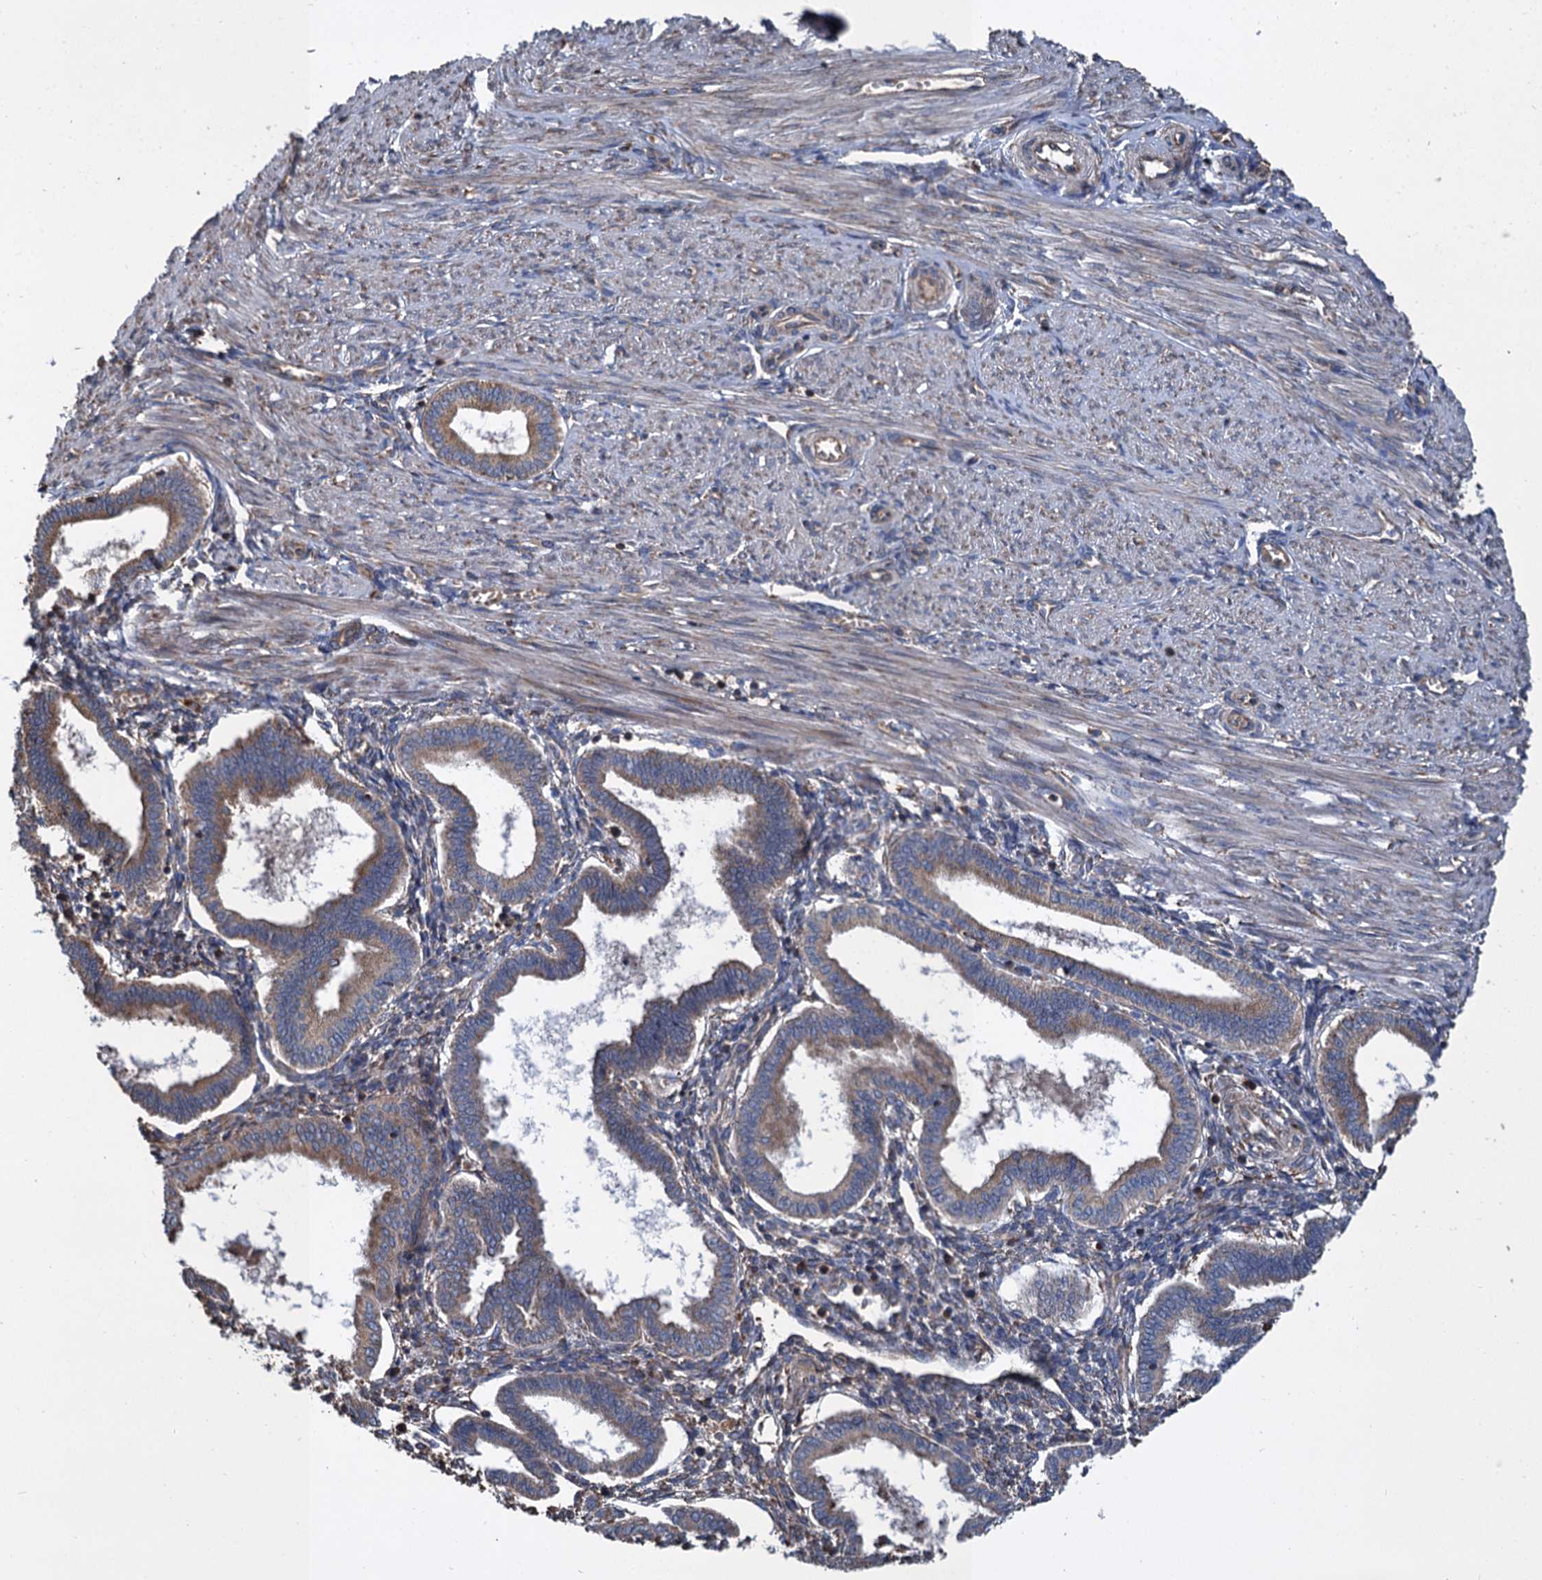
{"staining": {"intensity": "moderate", "quantity": "25%-75%", "location": "cytoplasmic/membranous"}, "tissue": "endometrium", "cell_type": "Cells in endometrial stroma", "image_type": "normal", "snomed": [{"axis": "morphology", "description": "Normal tissue, NOS"}, {"axis": "topography", "description": "Endometrium"}], "caption": "Protein staining of normal endometrium reveals moderate cytoplasmic/membranous staining in approximately 25%-75% of cells in endometrial stroma.", "gene": "LINS1", "patient": {"sex": "female", "age": 25}}